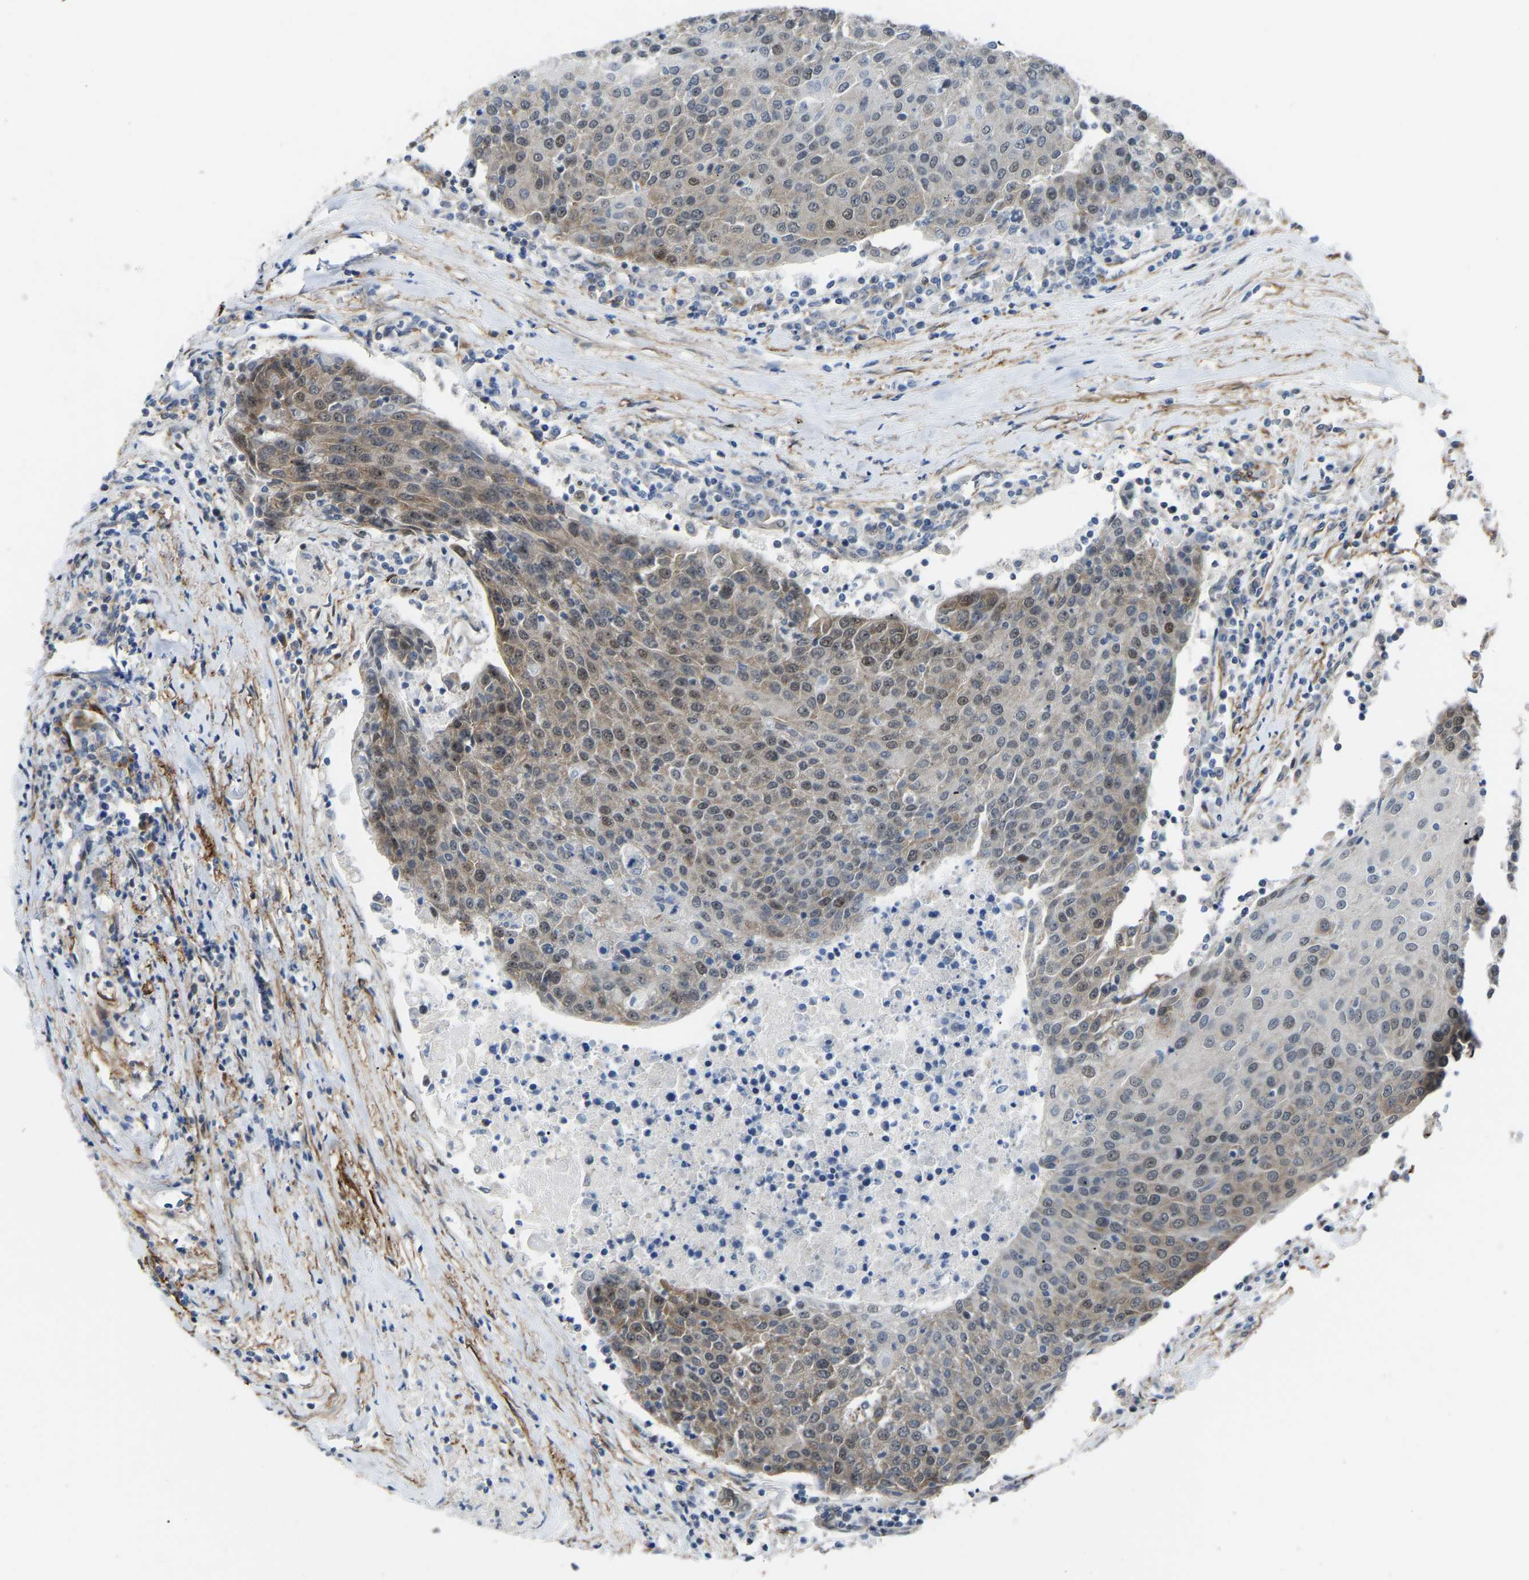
{"staining": {"intensity": "weak", "quantity": ">75%", "location": "cytoplasmic/membranous,nuclear"}, "tissue": "urothelial cancer", "cell_type": "Tumor cells", "image_type": "cancer", "snomed": [{"axis": "morphology", "description": "Urothelial carcinoma, High grade"}, {"axis": "topography", "description": "Urinary bladder"}], "caption": "A high-resolution histopathology image shows immunohistochemistry (IHC) staining of urothelial cancer, which displays weak cytoplasmic/membranous and nuclear expression in approximately >75% of tumor cells. (DAB IHC, brown staining for protein, blue staining for nuclei).", "gene": "DDX5", "patient": {"sex": "female", "age": 85}}